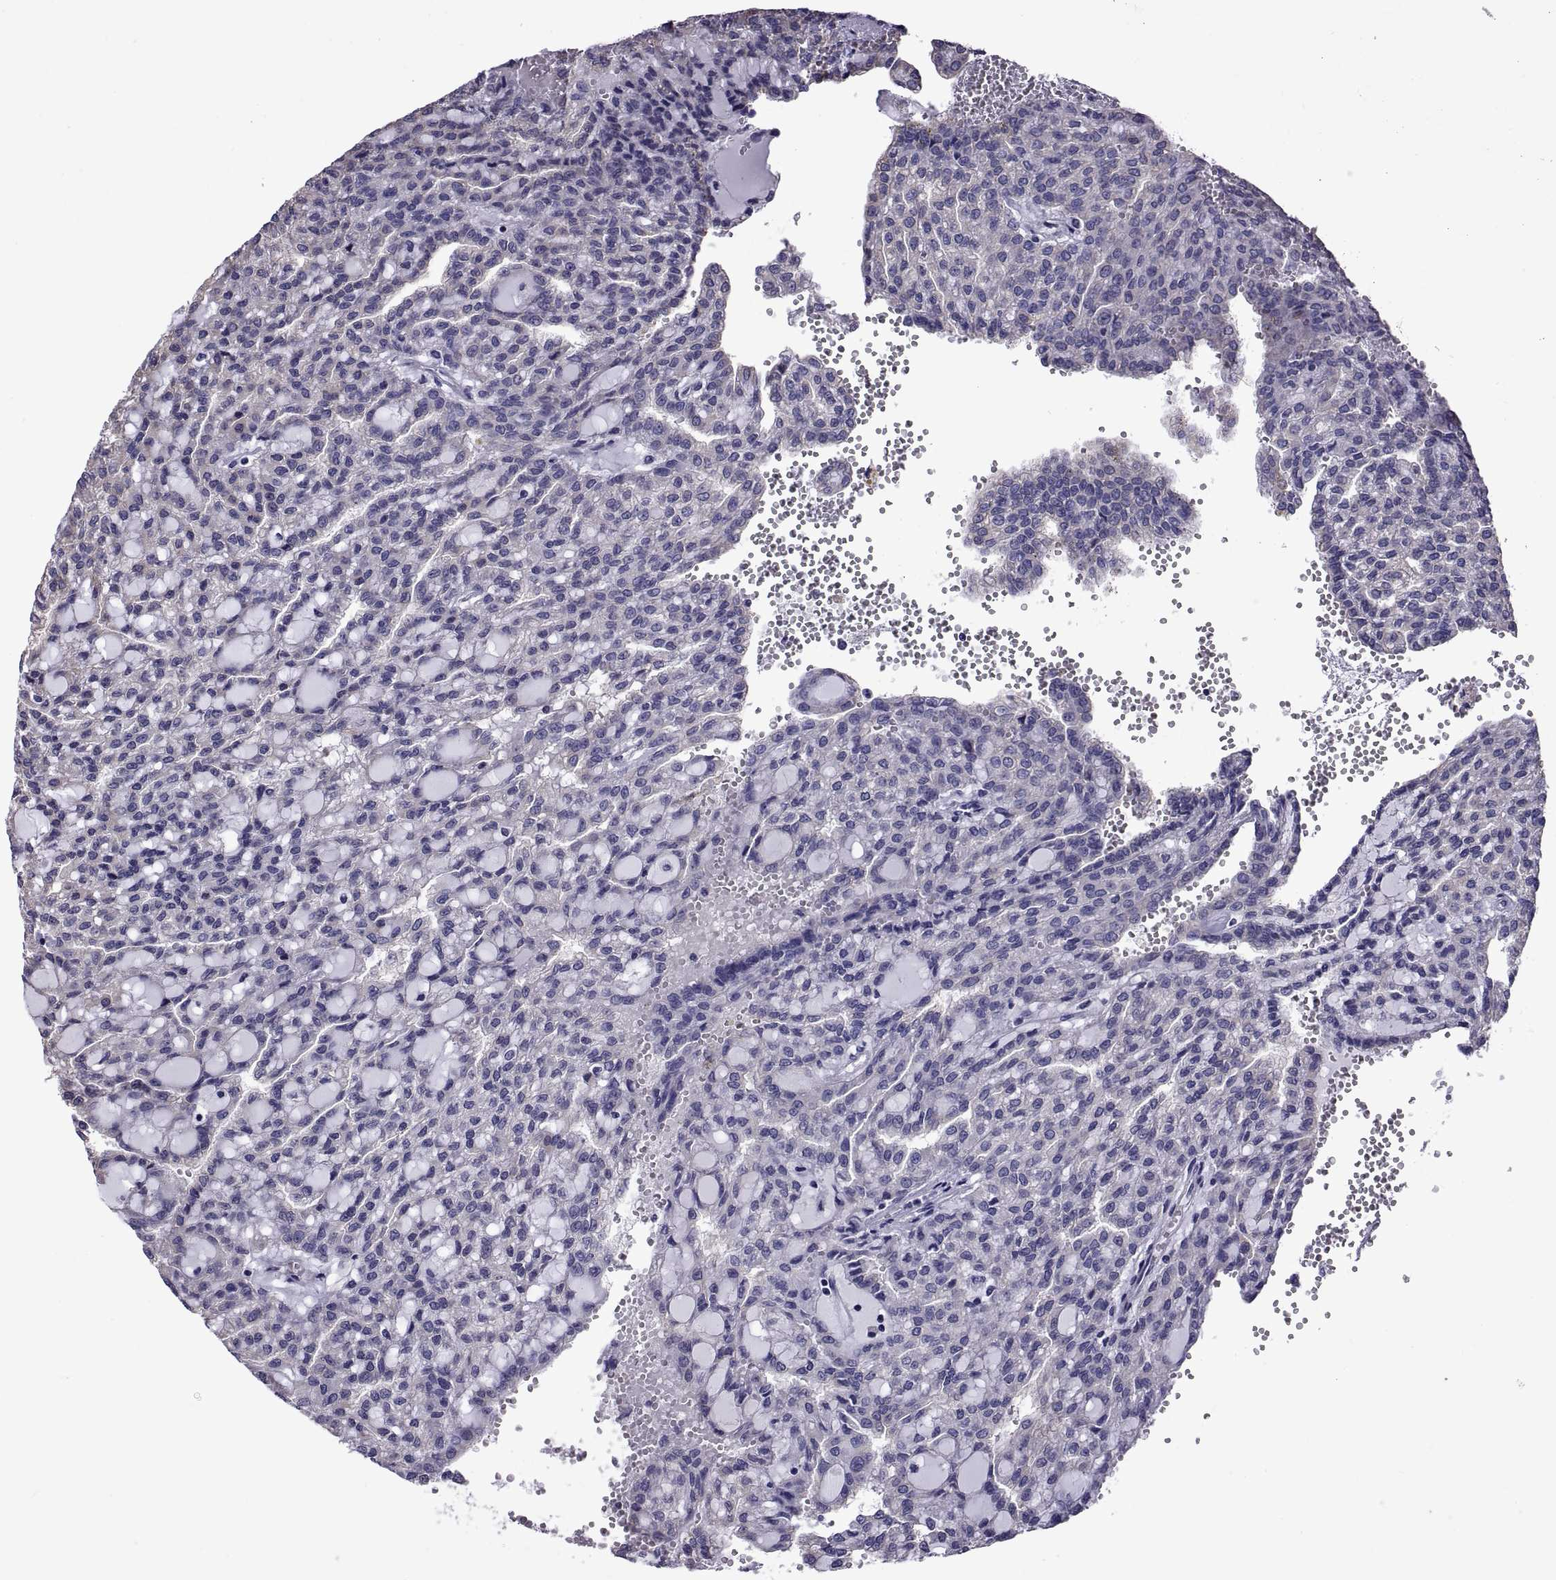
{"staining": {"intensity": "negative", "quantity": "none", "location": "none"}, "tissue": "renal cancer", "cell_type": "Tumor cells", "image_type": "cancer", "snomed": [{"axis": "morphology", "description": "Adenocarcinoma, NOS"}, {"axis": "topography", "description": "Kidney"}], "caption": "High power microscopy histopathology image of an IHC micrograph of renal adenocarcinoma, revealing no significant positivity in tumor cells.", "gene": "TMC3", "patient": {"sex": "male", "age": 63}}